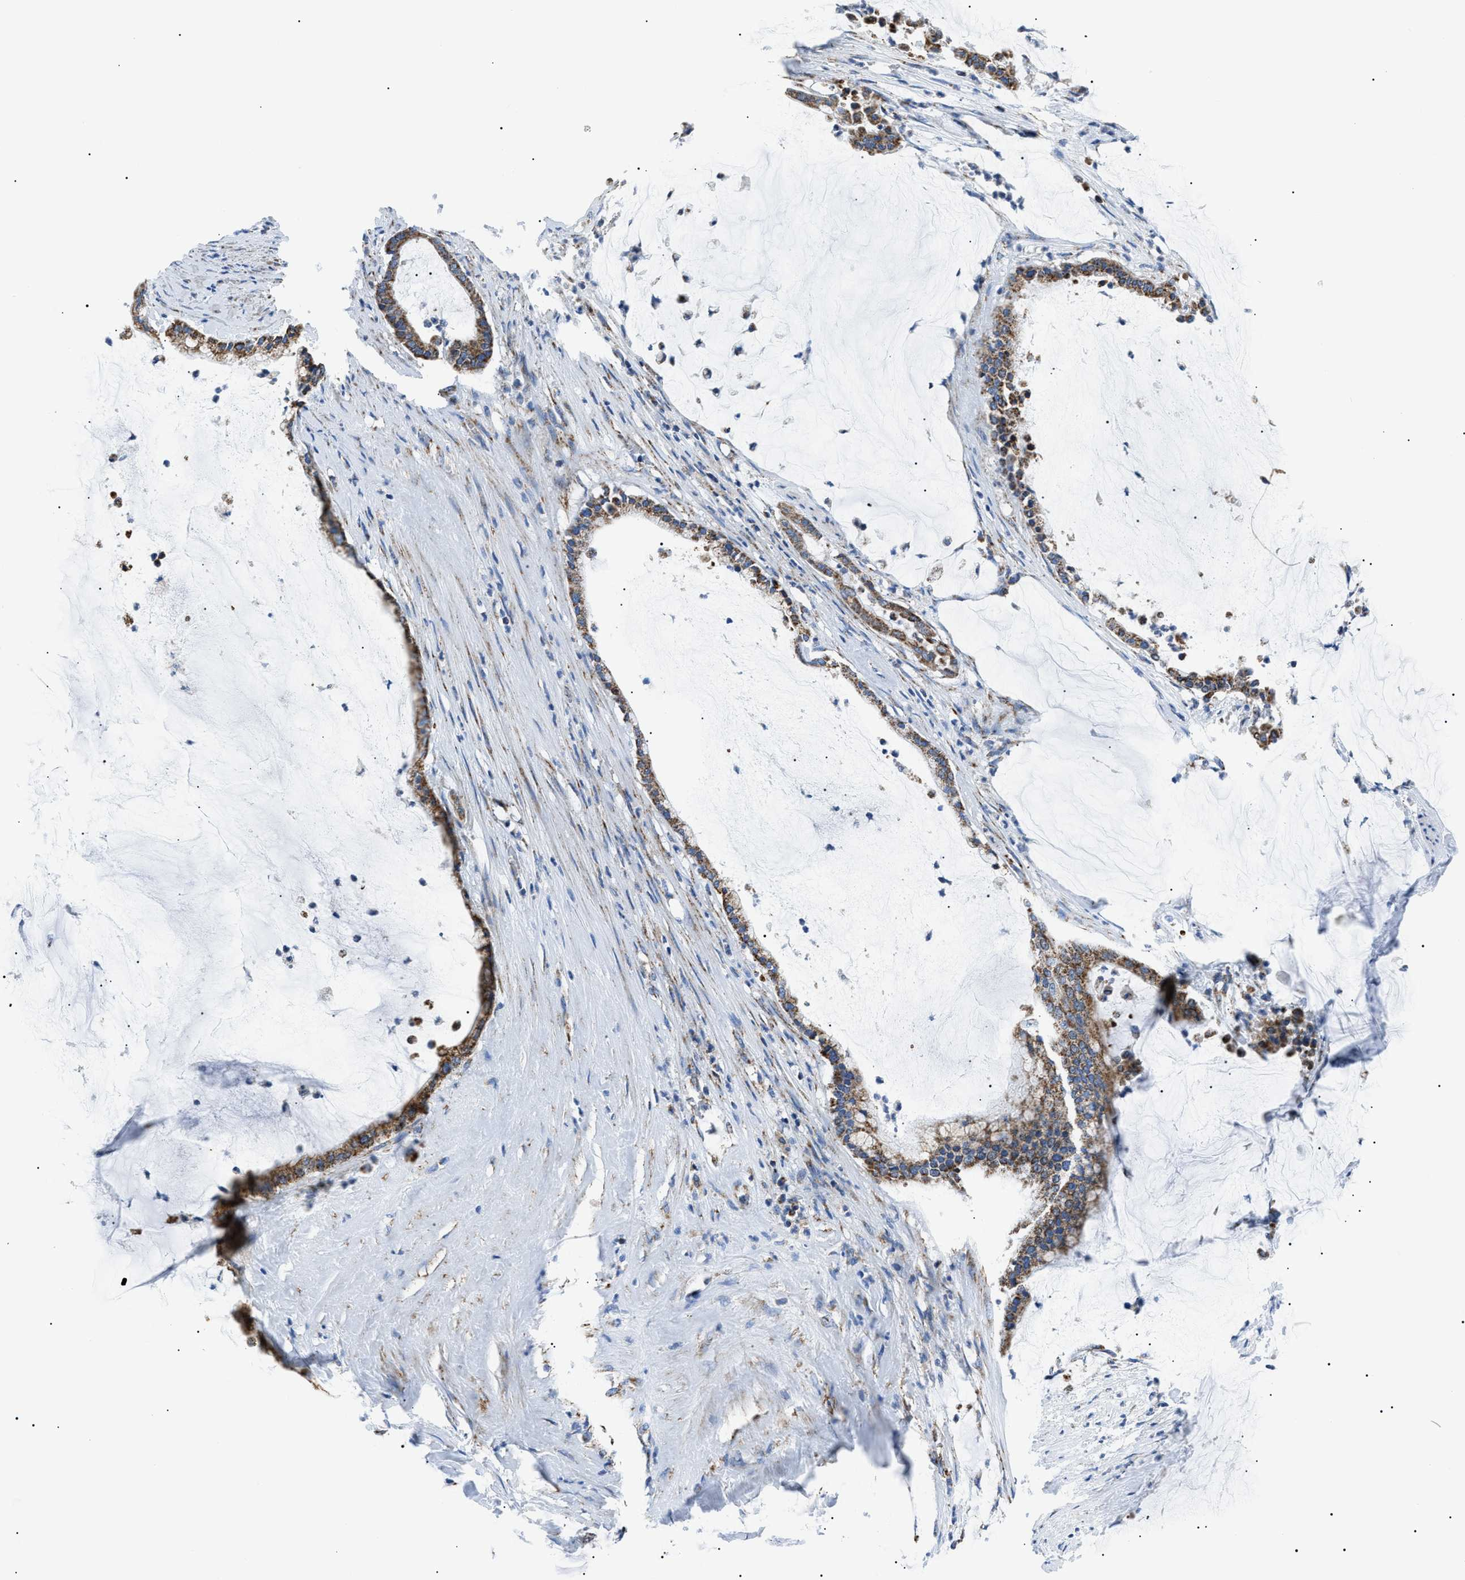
{"staining": {"intensity": "moderate", "quantity": ">75%", "location": "cytoplasmic/membranous"}, "tissue": "pancreatic cancer", "cell_type": "Tumor cells", "image_type": "cancer", "snomed": [{"axis": "morphology", "description": "Adenocarcinoma, NOS"}, {"axis": "topography", "description": "Pancreas"}], "caption": "An image of pancreatic cancer stained for a protein demonstrates moderate cytoplasmic/membranous brown staining in tumor cells.", "gene": "PHB2", "patient": {"sex": "male", "age": 41}}